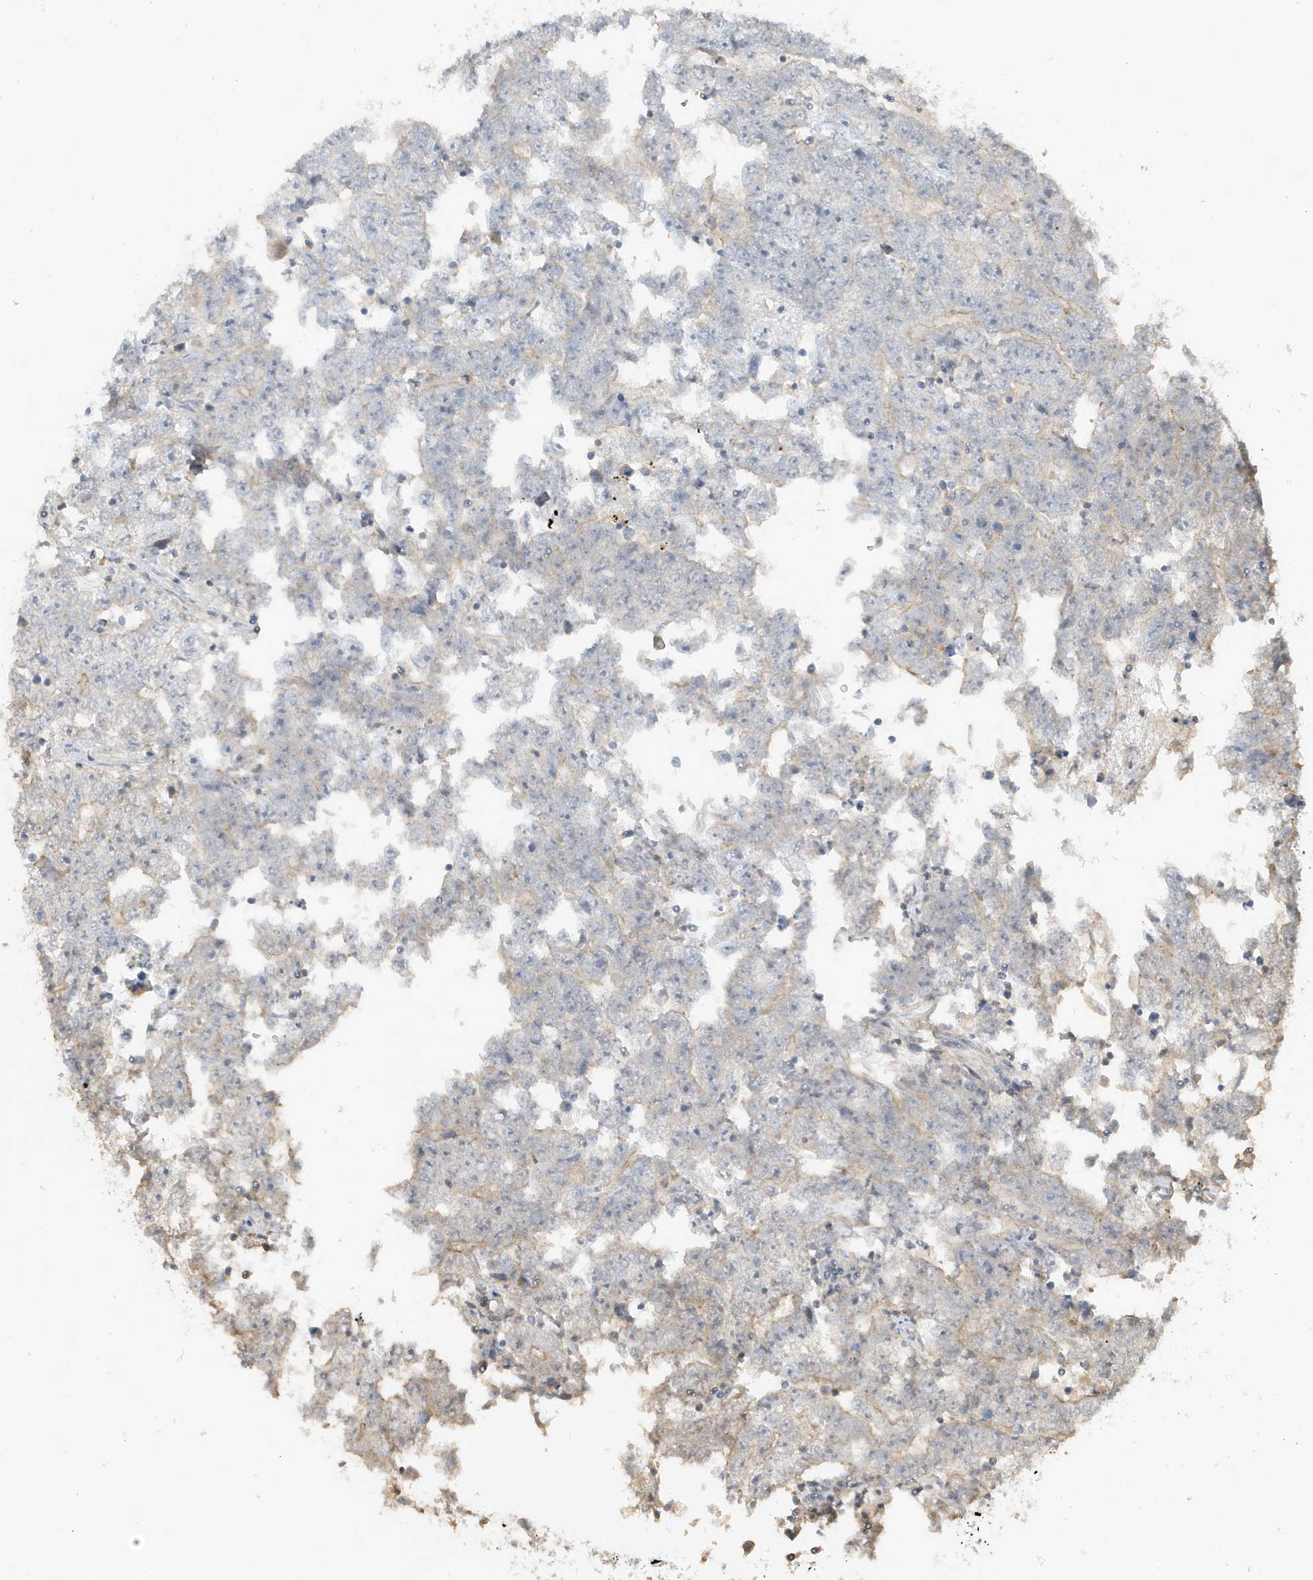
{"staining": {"intensity": "negative", "quantity": "none", "location": "none"}, "tissue": "testis cancer", "cell_type": "Tumor cells", "image_type": "cancer", "snomed": [{"axis": "morphology", "description": "Carcinoma, Embryonal, NOS"}, {"axis": "topography", "description": "Testis"}], "caption": "A high-resolution micrograph shows immunohistochemistry (IHC) staining of embryonal carcinoma (testis), which demonstrates no significant positivity in tumor cells.", "gene": "PRRT3", "patient": {"sex": "male", "age": 25}}